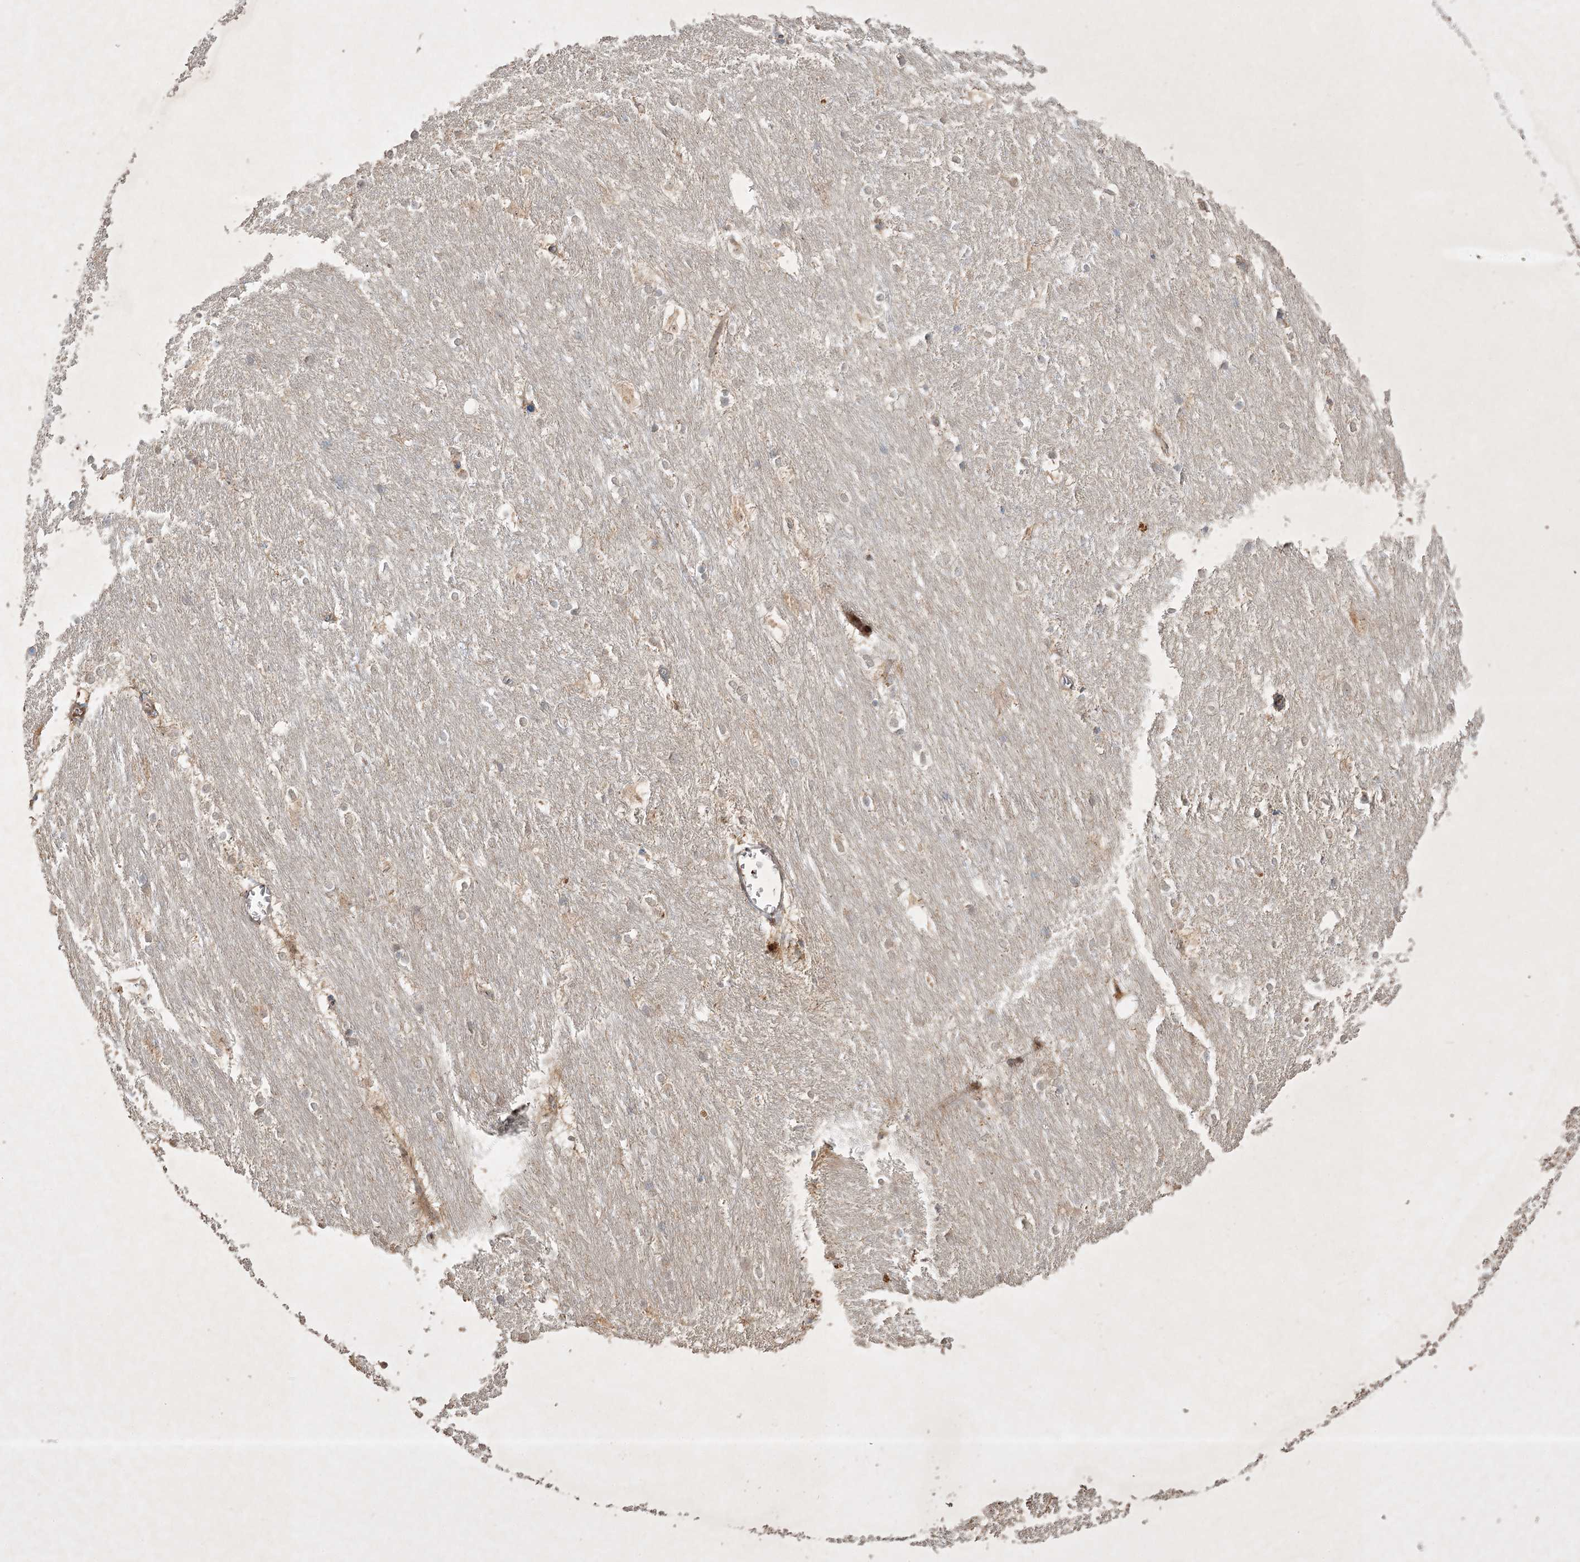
{"staining": {"intensity": "negative", "quantity": "none", "location": "none"}, "tissue": "caudate", "cell_type": "Glial cells", "image_type": "normal", "snomed": [{"axis": "morphology", "description": "Normal tissue, NOS"}, {"axis": "topography", "description": "Lateral ventricle wall"}], "caption": "Immunohistochemistry (IHC) image of normal caudate: caudate stained with DAB (3,3'-diaminobenzidine) displays no significant protein staining in glial cells. (Brightfield microscopy of DAB immunohistochemistry at high magnification).", "gene": "KBTBD4", "patient": {"sex": "female", "age": 19}}